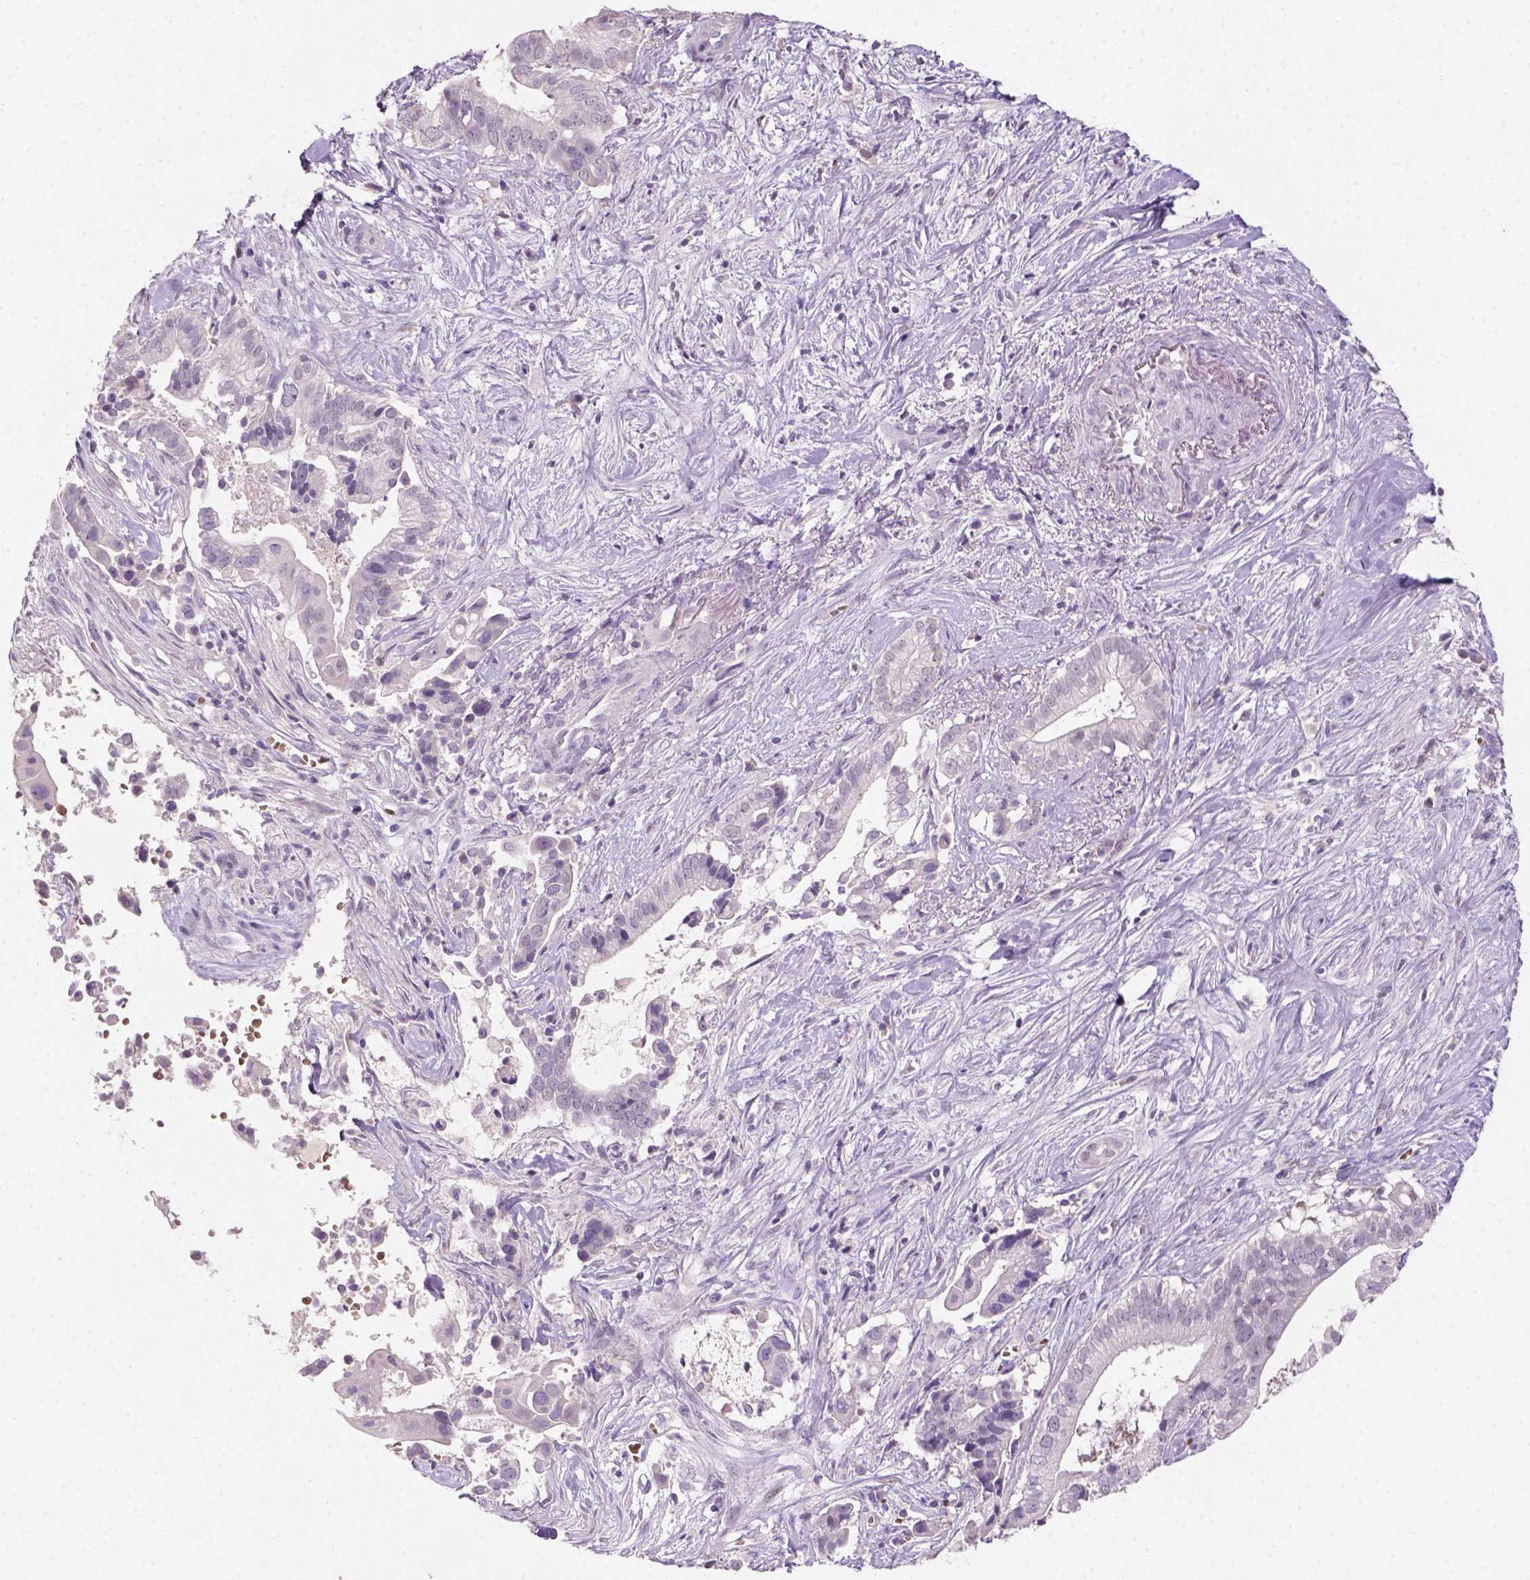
{"staining": {"intensity": "negative", "quantity": "none", "location": "none"}, "tissue": "pancreatic cancer", "cell_type": "Tumor cells", "image_type": "cancer", "snomed": [{"axis": "morphology", "description": "Adenocarcinoma, NOS"}, {"axis": "topography", "description": "Pancreas"}], "caption": "The image displays no staining of tumor cells in pancreatic cancer.", "gene": "ZMAT4", "patient": {"sex": "male", "age": 61}}